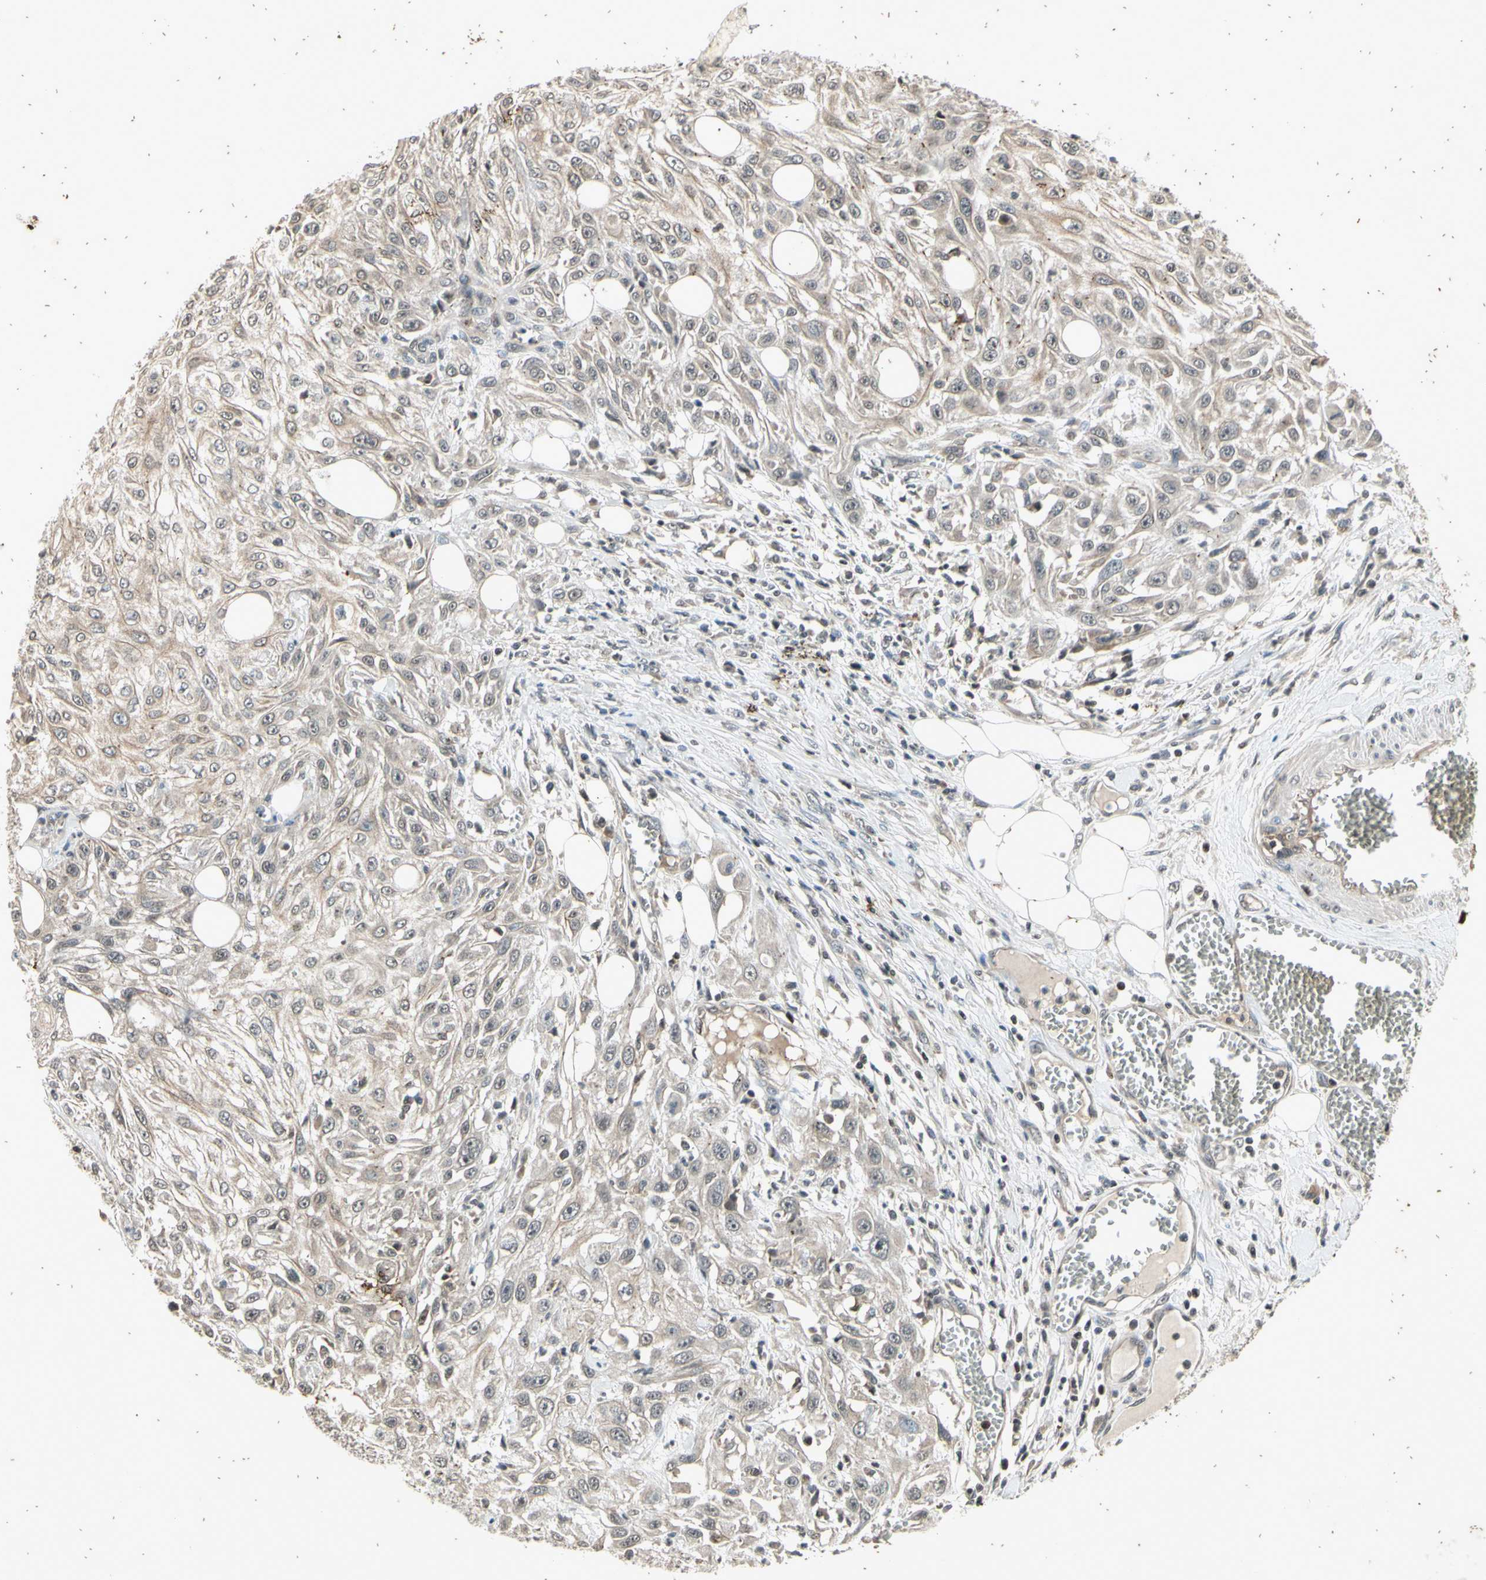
{"staining": {"intensity": "weak", "quantity": "25%-75%", "location": "cytoplasmic/membranous"}, "tissue": "skin cancer", "cell_type": "Tumor cells", "image_type": "cancer", "snomed": [{"axis": "morphology", "description": "Squamous cell carcinoma, NOS"}, {"axis": "topography", "description": "Skin"}], "caption": "This photomicrograph shows skin cancer (squamous cell carcinoma) stained with immunohistochemistry to label a protein in brown. The cytoplasmic/membranous of tumor cells show weak positivity for the protein. Nuclei are counter-stained blue.", "gene": "EFNB2", "patient": {"sex": "male", "age": 75}}